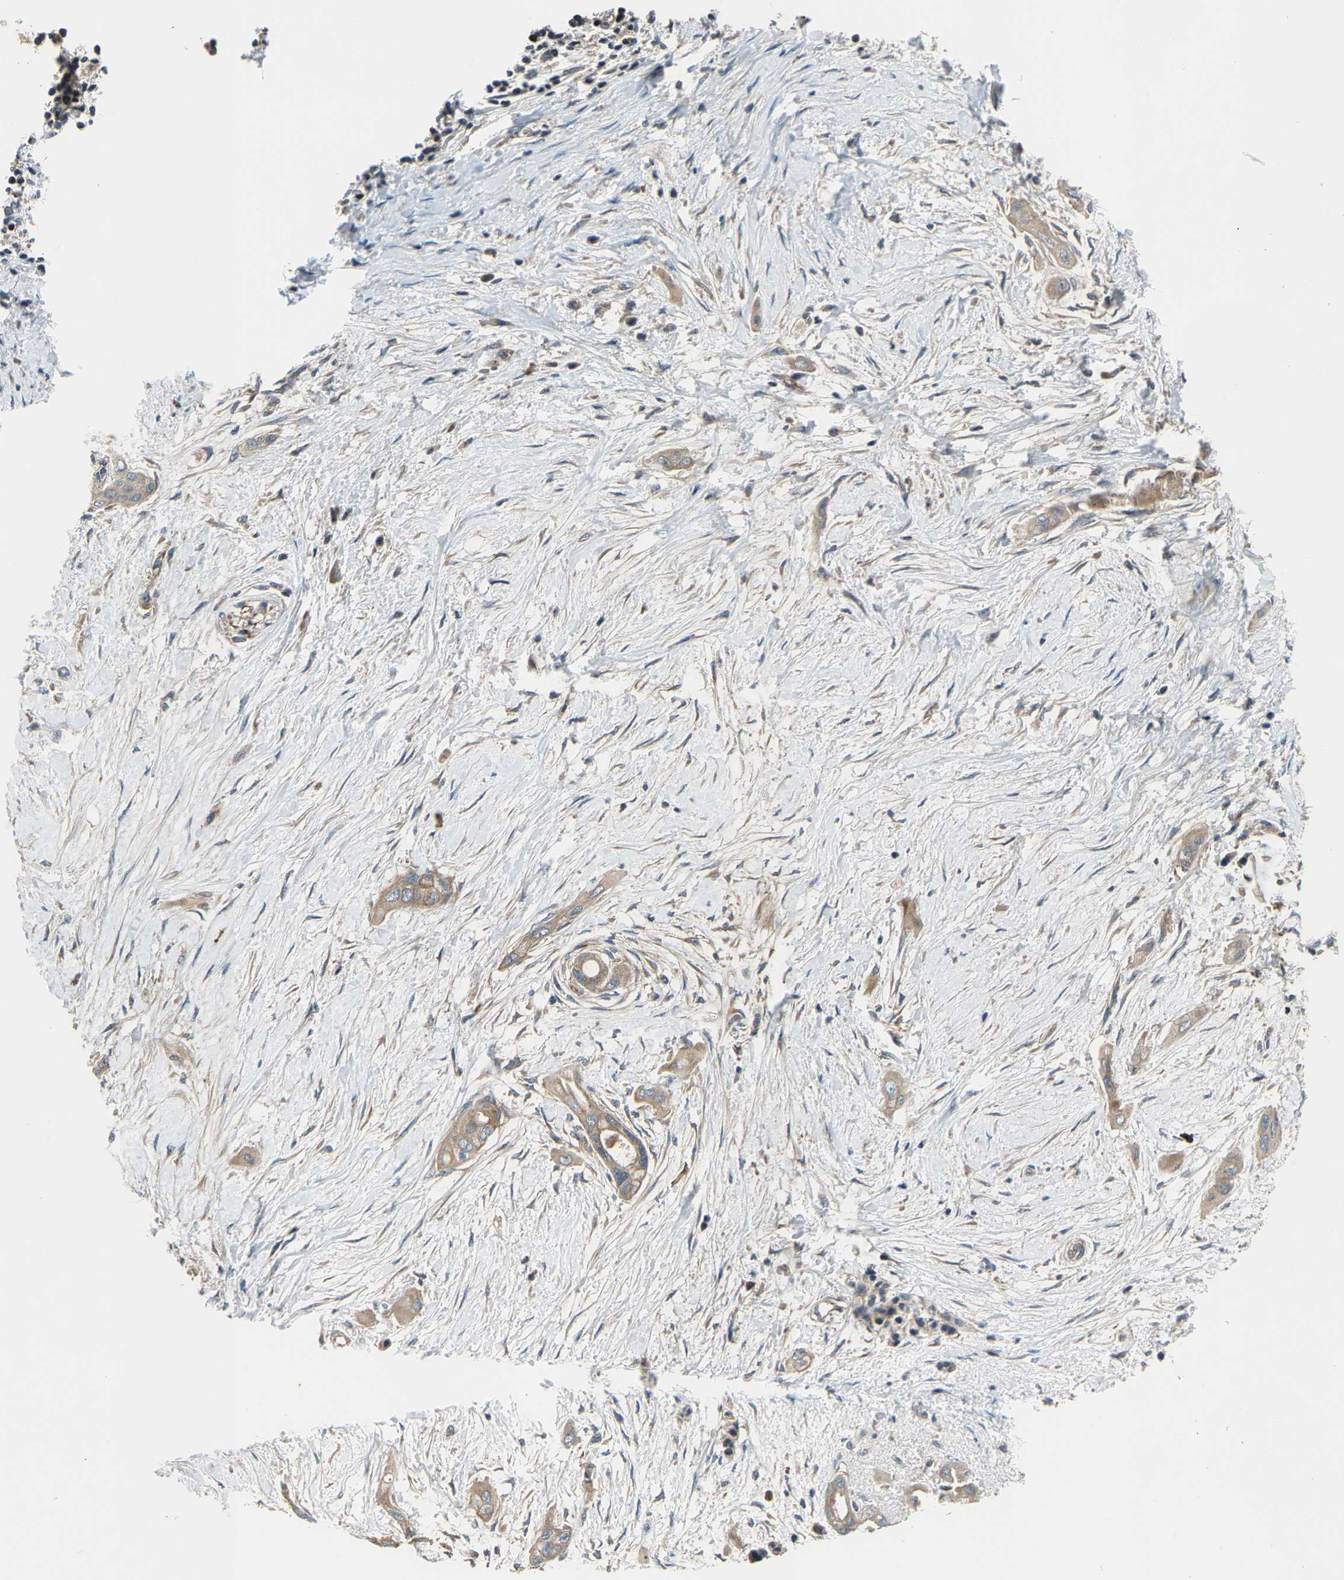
{"staining": {"intensity": "weak", "quantity": ">75%", "location": "cytoplasmic/membranous"}, "tissue": "pancreatic cancer", "cell_type": "Tumor cells", "image_type": "cancer", "snomed": [{"axis": "morphology", "description": "Adenocarcinoma, NOS"}, {"axis": "topography", "description": "Pancreas"}], "caption": "Immunohistochemistry staining of pancreatic cancer, which shows low levels of weak cytoplasmic/membranous positivity in approximately >75% of tumor cells indicating weak cytoplasmic/membranous protein positivity. The staining was performed using DAB (3,3'-diaminobenzidine) (brown) for protein detection and nuclei were counterstained in hematoxylin (blue).", "gene": "AGBL3", "patient": {"sex": "male", "age": 59}}